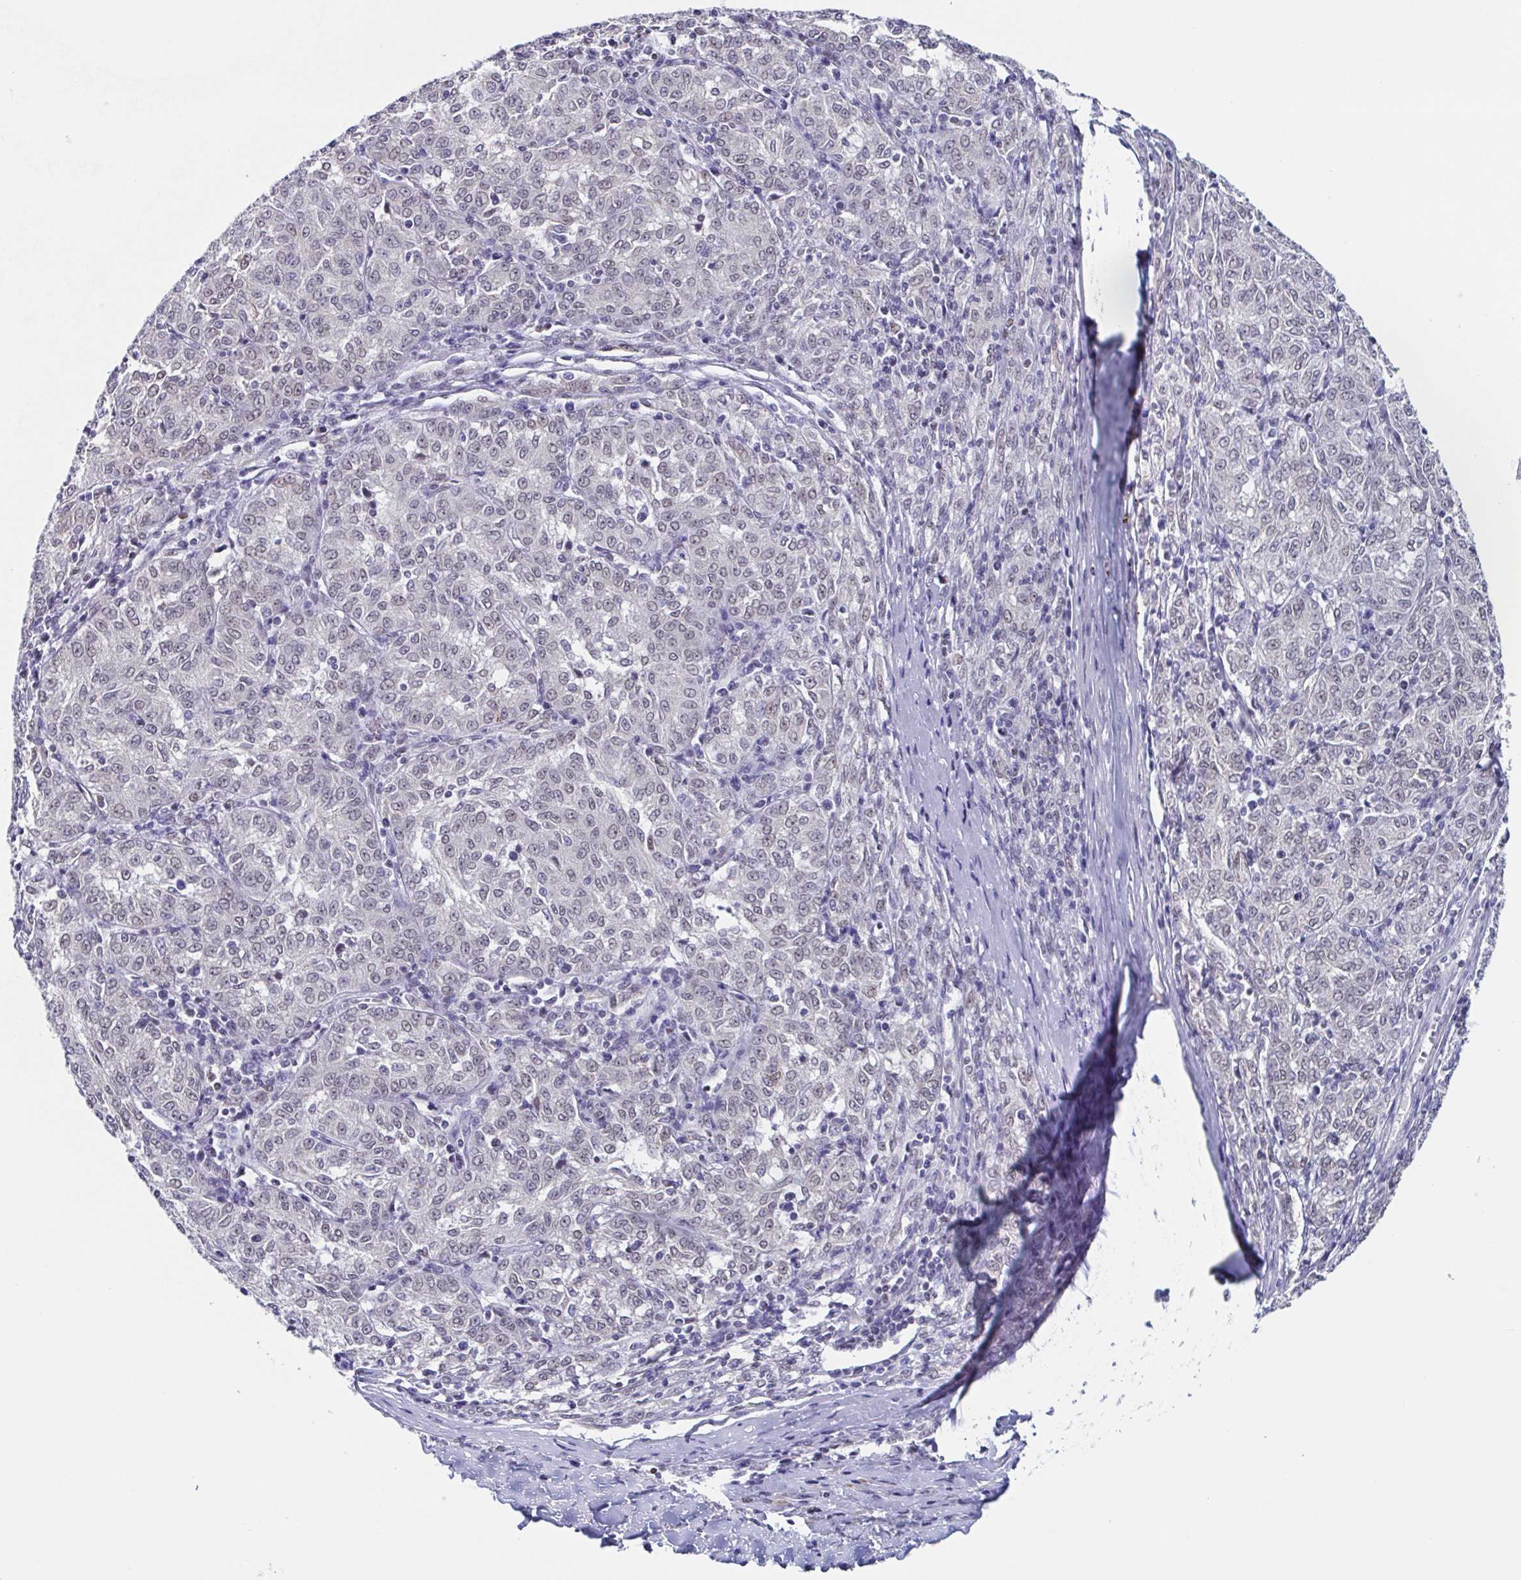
{"staining": {"intensity": "negative", "quantity": "none", "location": "none"}, "tissue": "melanoma", "cell_type": "Tumor cells", "image_type": "cancer", "snomed": [{"axis": "morphology", "description": "Malignant melanoma, NOS"}, {"axis": "topography", "description": "Skin"}], "caption": "Melanoma was stained to show a protein in brown. There is no significant expression in tumor cells. (Immunohistochemistry, brightfield microscopy, high magnification).", "gene": "PBOV1", "patient": {"sex": "female", "age": 72}}